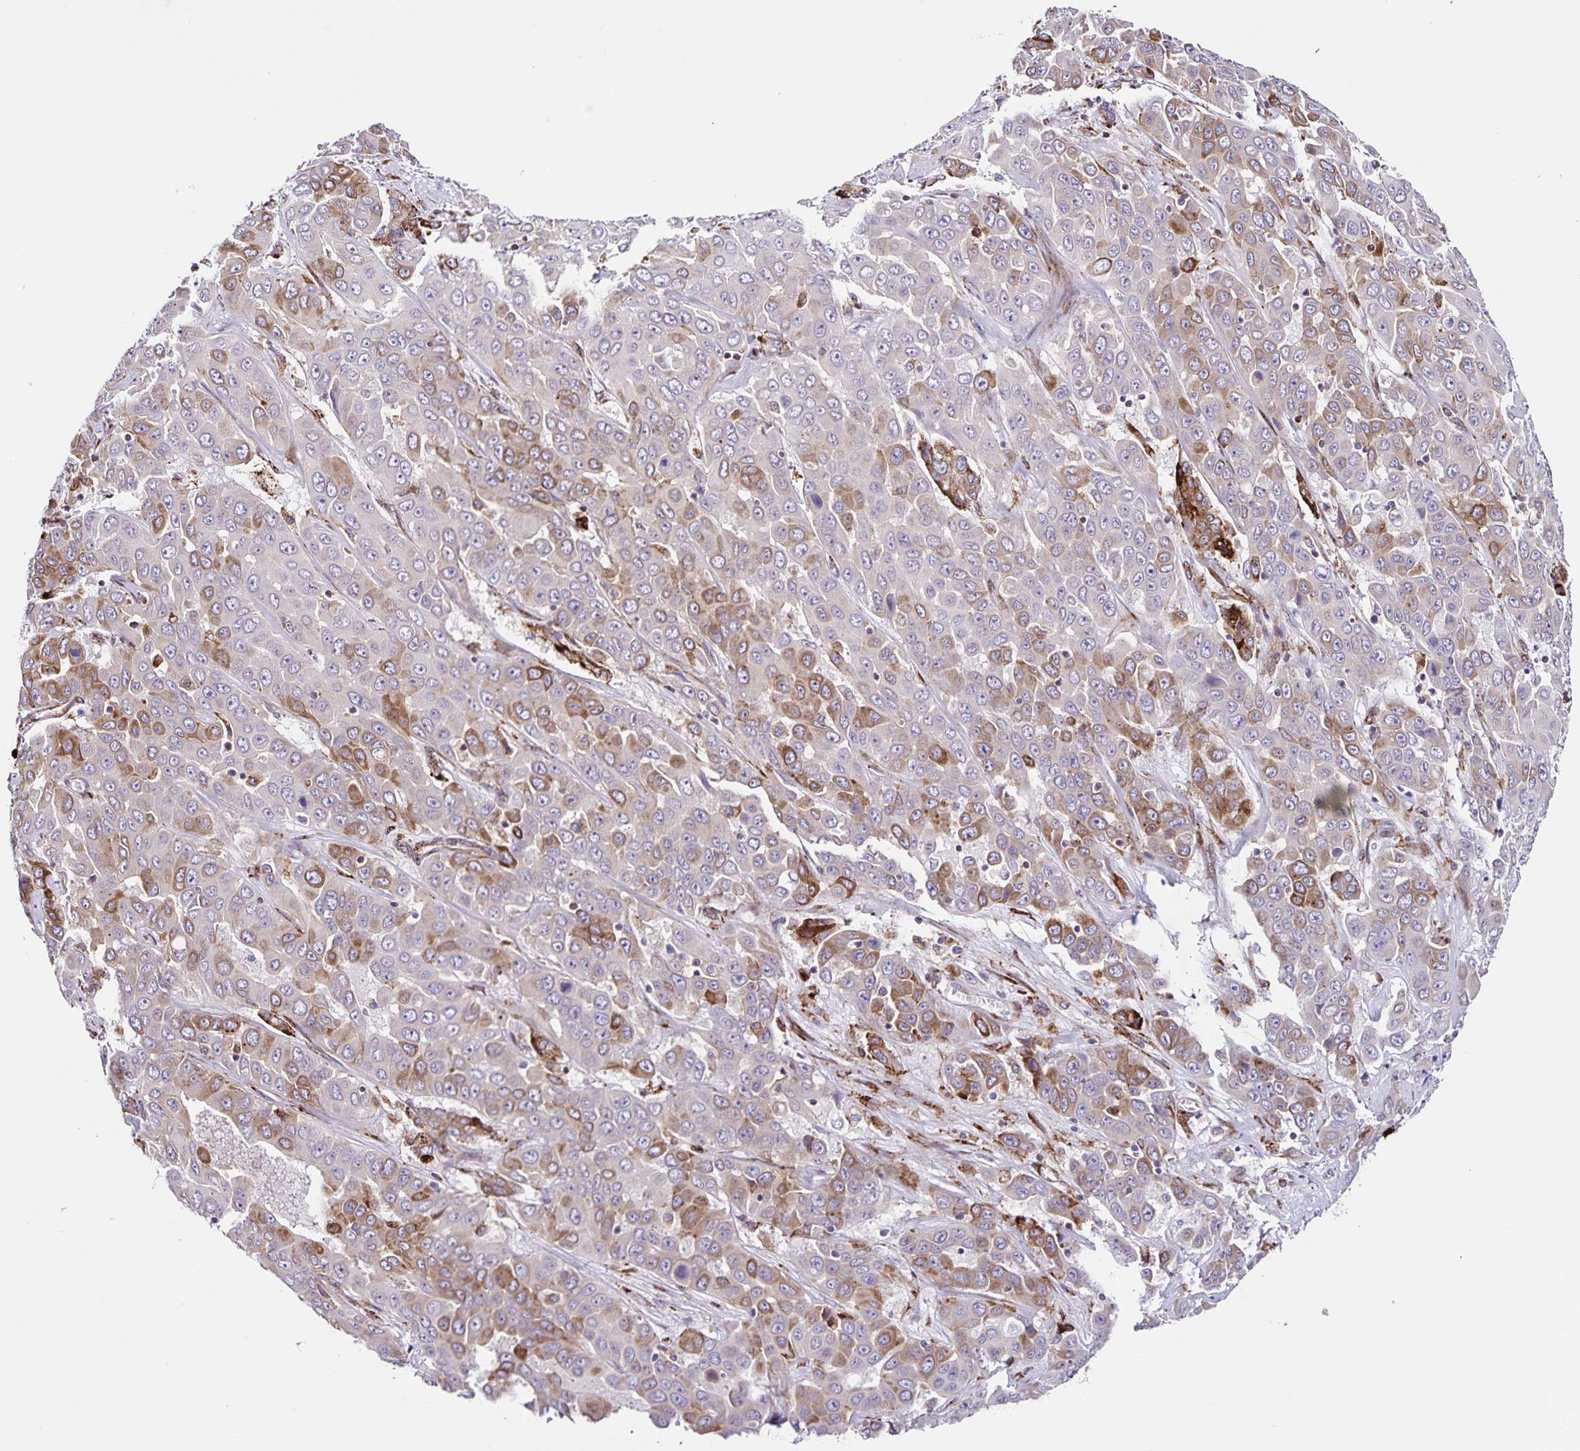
{"staining": {"intensity": "moderate", "quantity": "<25%", "location": "cytoplasmic/membranous"}, "tissue": "liver cancer", "cell_type": "Tumor cells", "image_type": "cancer", "snomed": [{"axis": "morphology", "description": "Cholangiocarcinoma"}, {"axis": "topography", "description": "Liver"}], "caption": "Immunohistochemistry (DAB (3,3'-diaminobenzidine)) staining of liver cancer exhibits moderate cytoplasmic/membranous protein expression in approximately <25% of tumor cells. The staining was performed using DAB, with brown indicating positive protein expression. Nuclei are stained blue with hematoxylin.", "gene": "OSBPL5", "patient": {"sex": "female", "age": 52}}